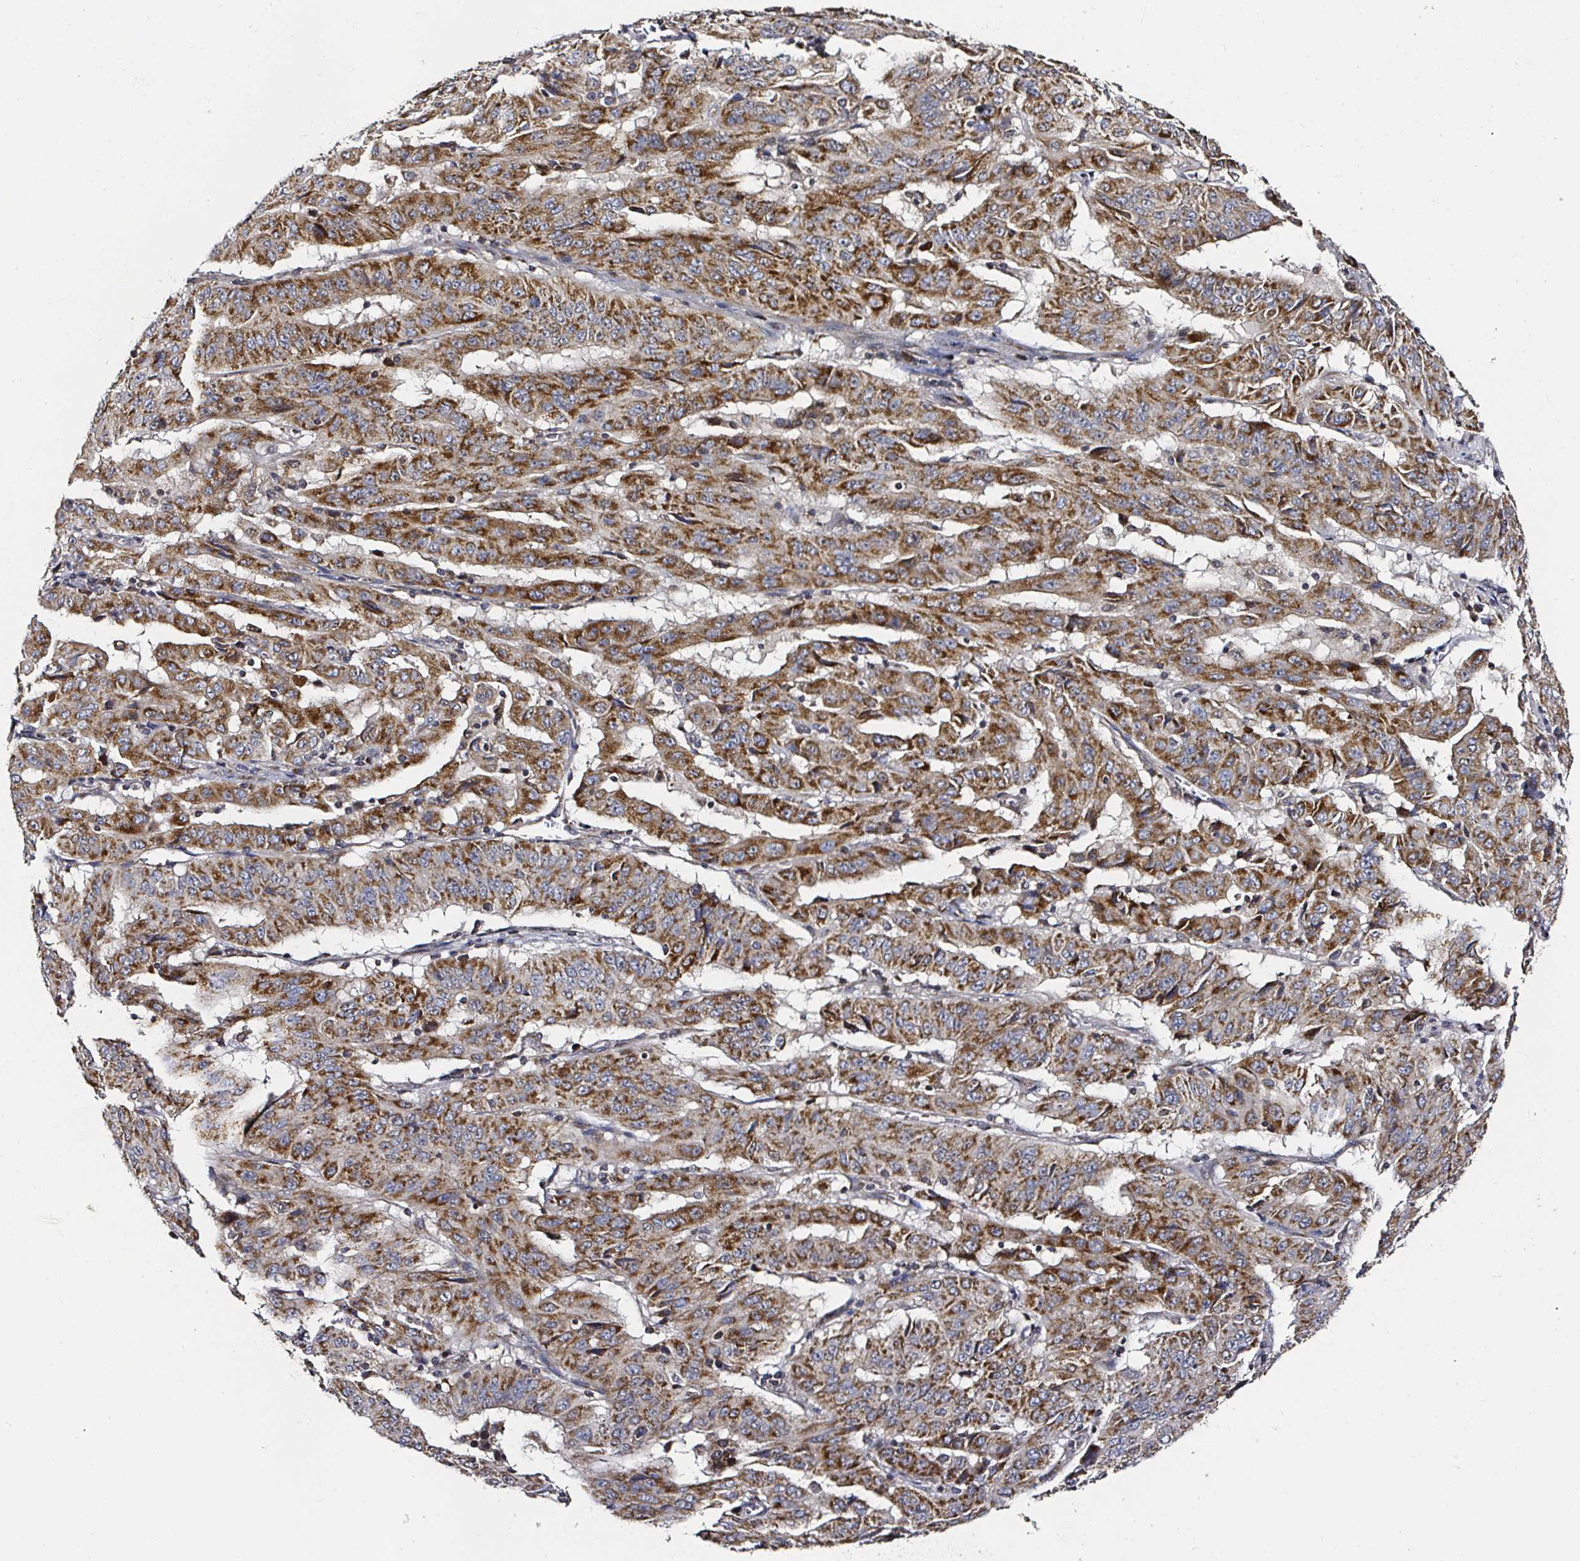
{"staining": {"intensity": "strong", "quantity": ">75%", "location": "cytoplasmic/membranous"}, "tissue": "pancreatic cancer", "cell_type": "Tumor cells", "image_type": "cancer", "snomed": [{"axis": "morphology", "description": "Adenocarcinoma, NOS"}, {"axis": "topography", "description": "Pancreas"}], "caption": "Pancreatic adenocarcinoma tissue shows strong cytoplasmic/membranous expression in approximately >75% of tumor cells, visualized by immunohistochemistry.", "gene": "ATAD3B", "patient": {"sex": "male", "age": 63}}